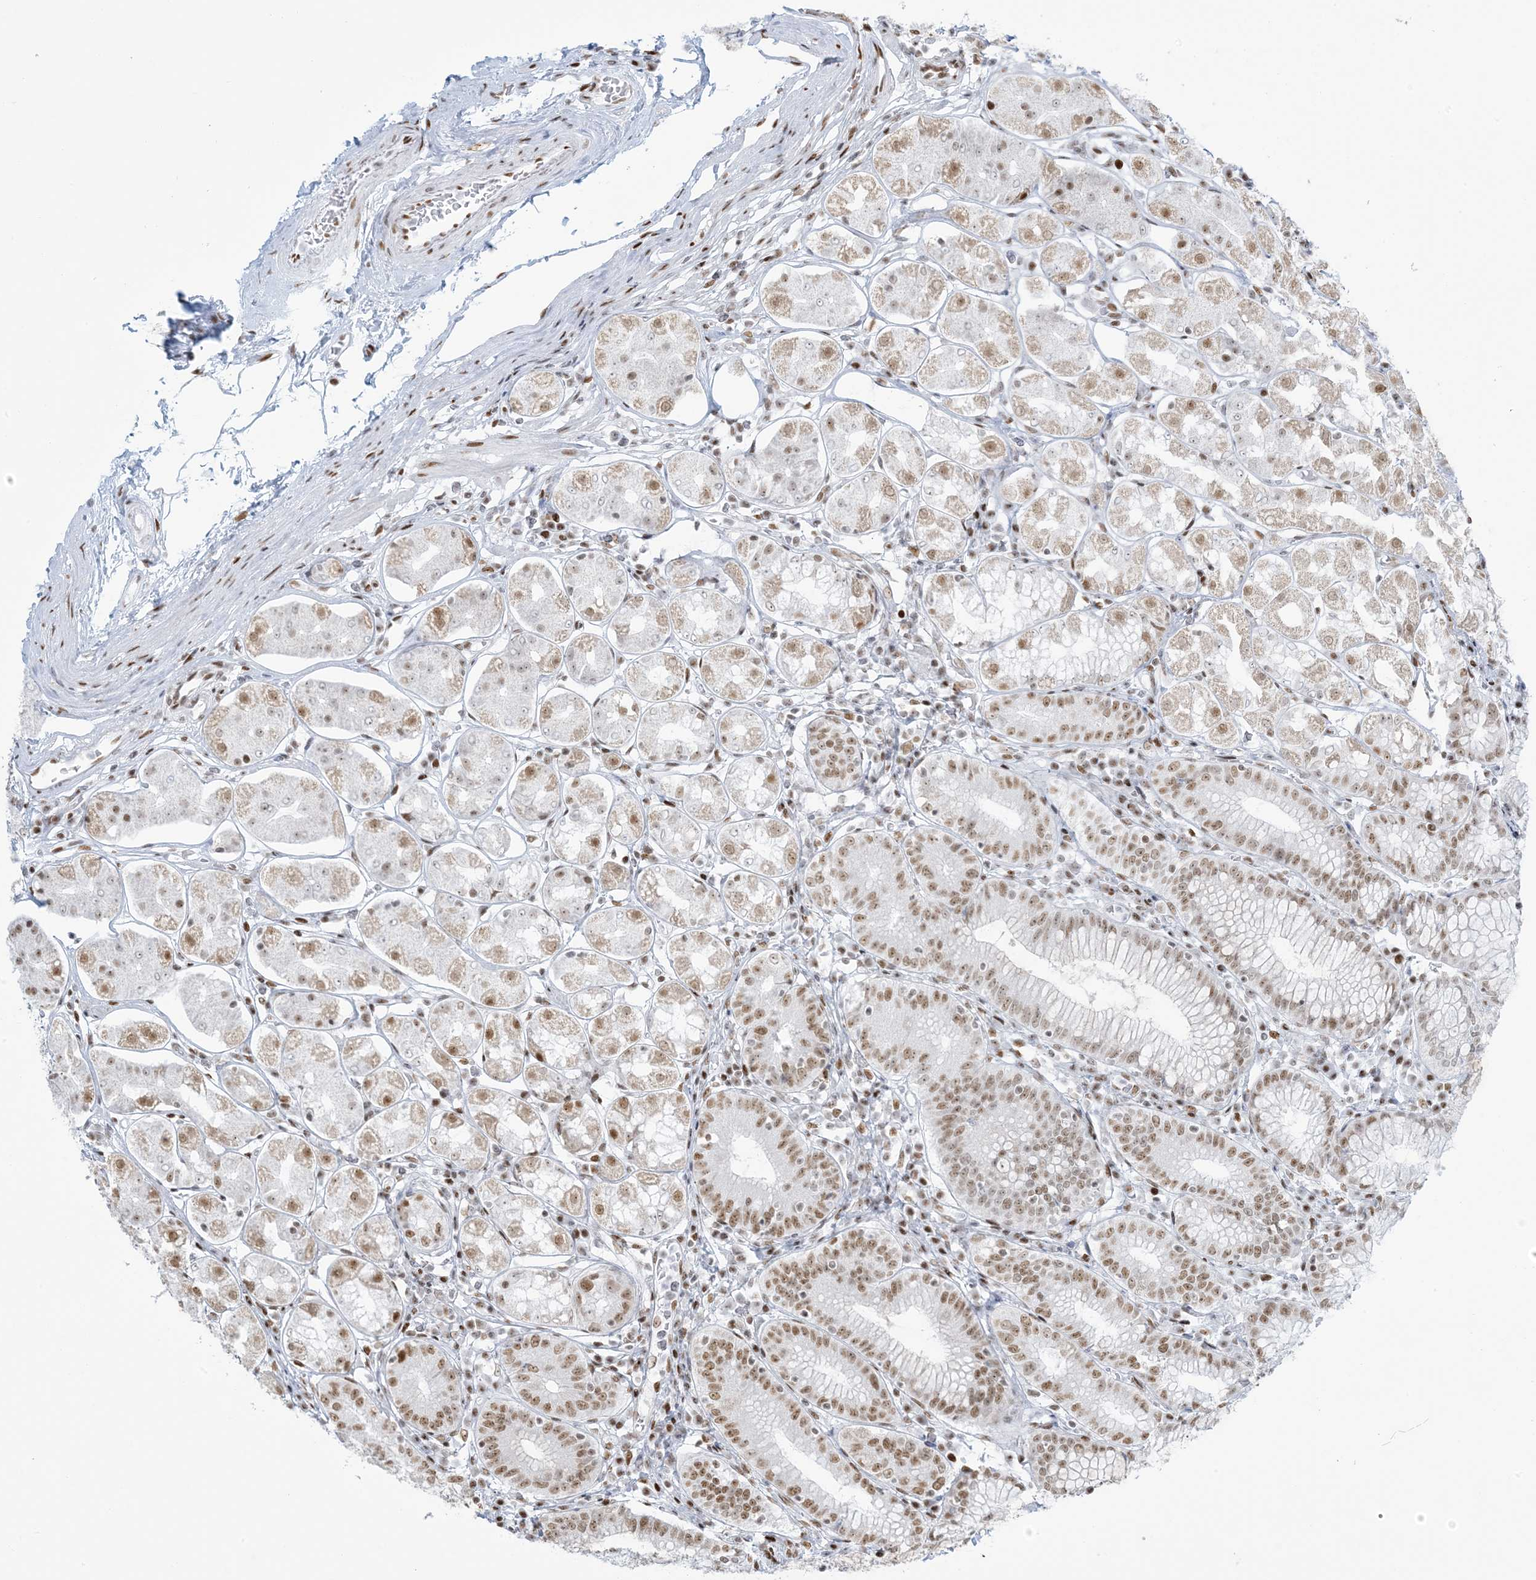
{"staining": {"intensity": "moderate", "quantity": ">75%", "location": "nuclear"}, "tissue": "stomach", "cell_type": "Glandular cells", "image_type": "normal", "snomed": [{"axis": "morphology", "description": "Normal tissue, NOS"}, {"axis": "topography", "description": "Stomach, lower"}], "caption": "Stomach stained for a protein exhibits moderate nuclear positivity in glandular cells. (Brightfield microscopy of DAB IHC at high magnification).", "gene": "STAG1", "patient": {"sex": "female", "age": 56}}